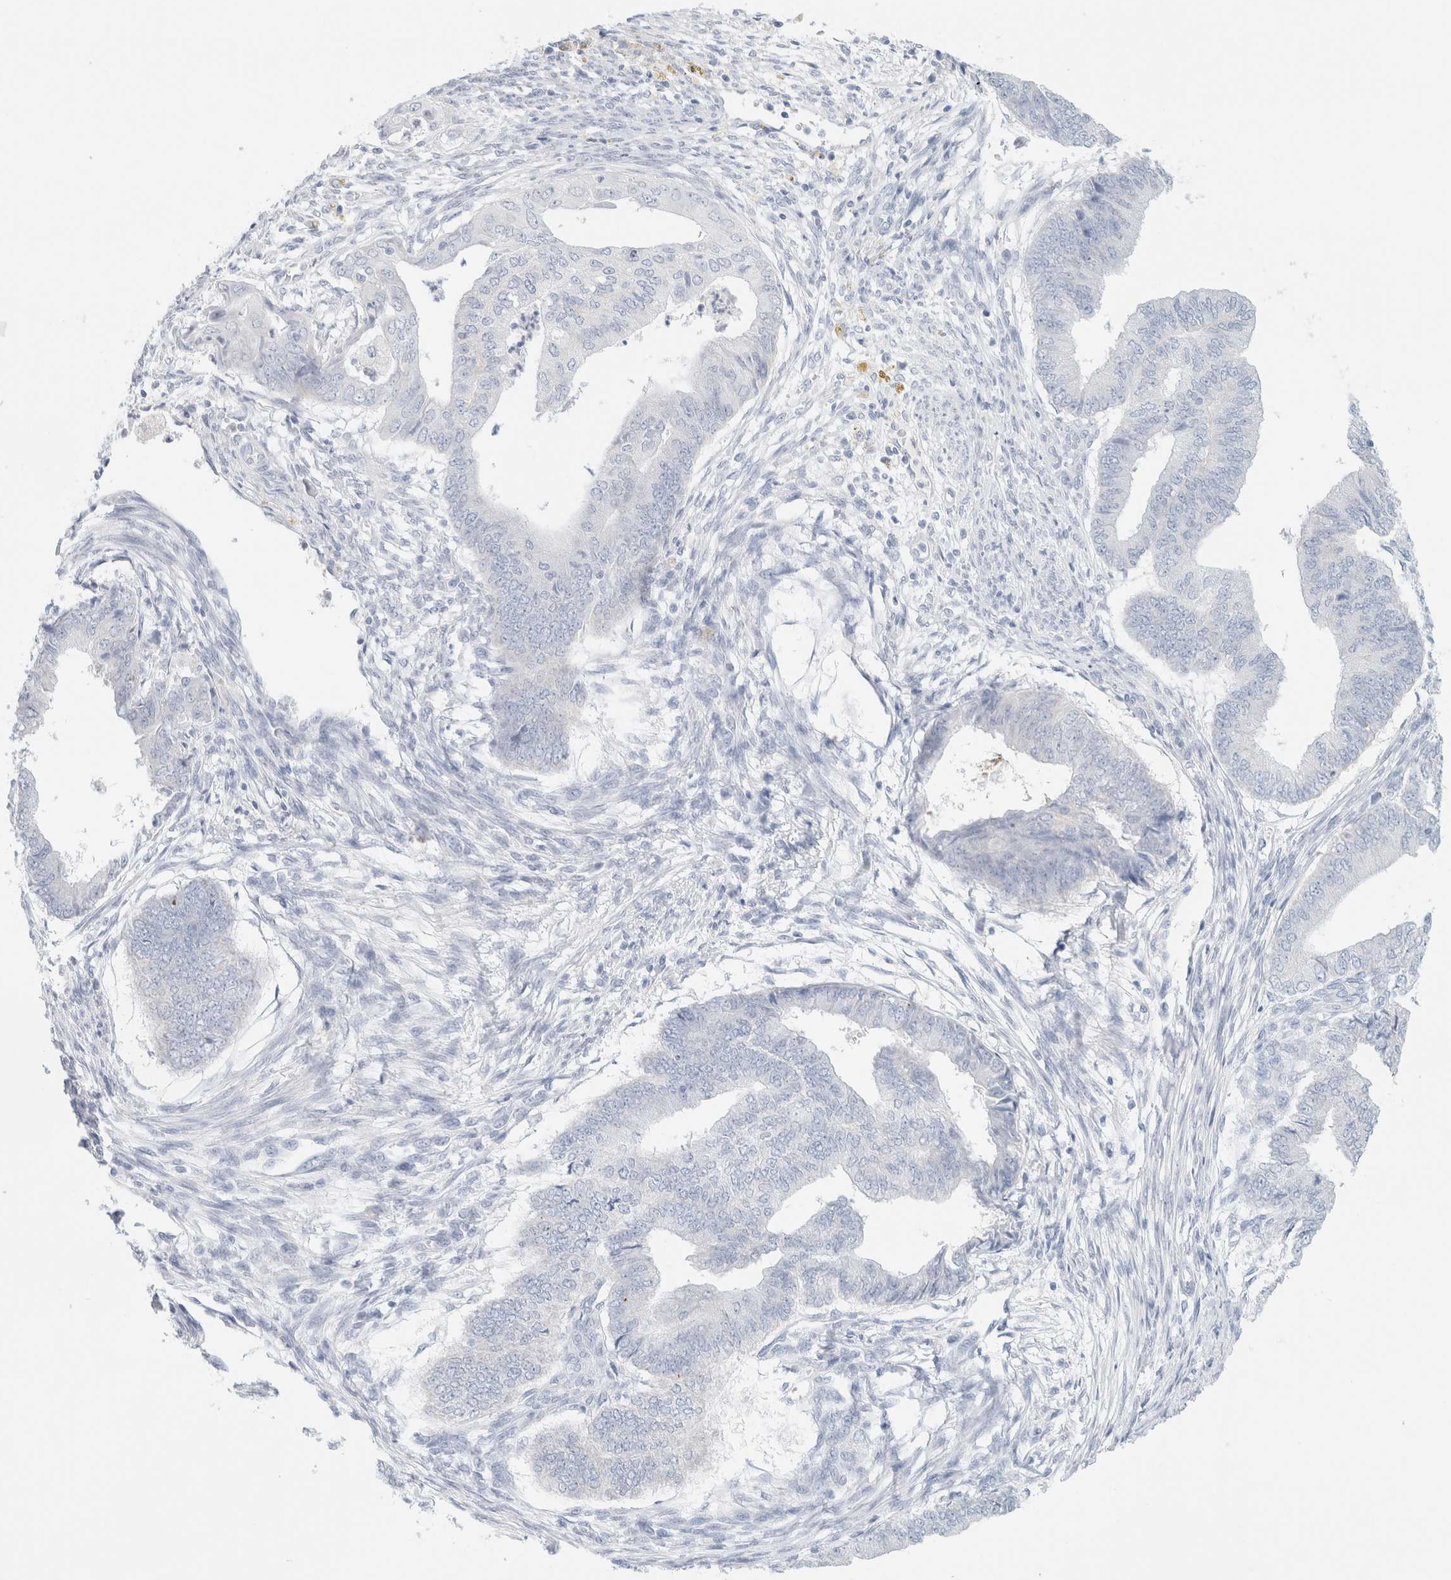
{"staining": {"intensity": "negative", "quantity": "none", "location": "none"}, "tissue": "endometrial cancer", "cell_type": "Tumor cells", "image_type": "cancer", "snomed": [{"axis": "morphology", "description": "Polyp, NOS"}, {"axis": "morphology", "description": "Adenocarcinoma, NOS"}, {"axis": "morphology", "description": "Adenoma, NOS"}, {"axis": "topography", "description": "Endometrium"}], "caption": "Endometrial cancer was stained to show a protein in brown. There is no significant positivity in tumor cells.", "gene": "HEXD", "patient": {"sex": "female", "age": 79}}